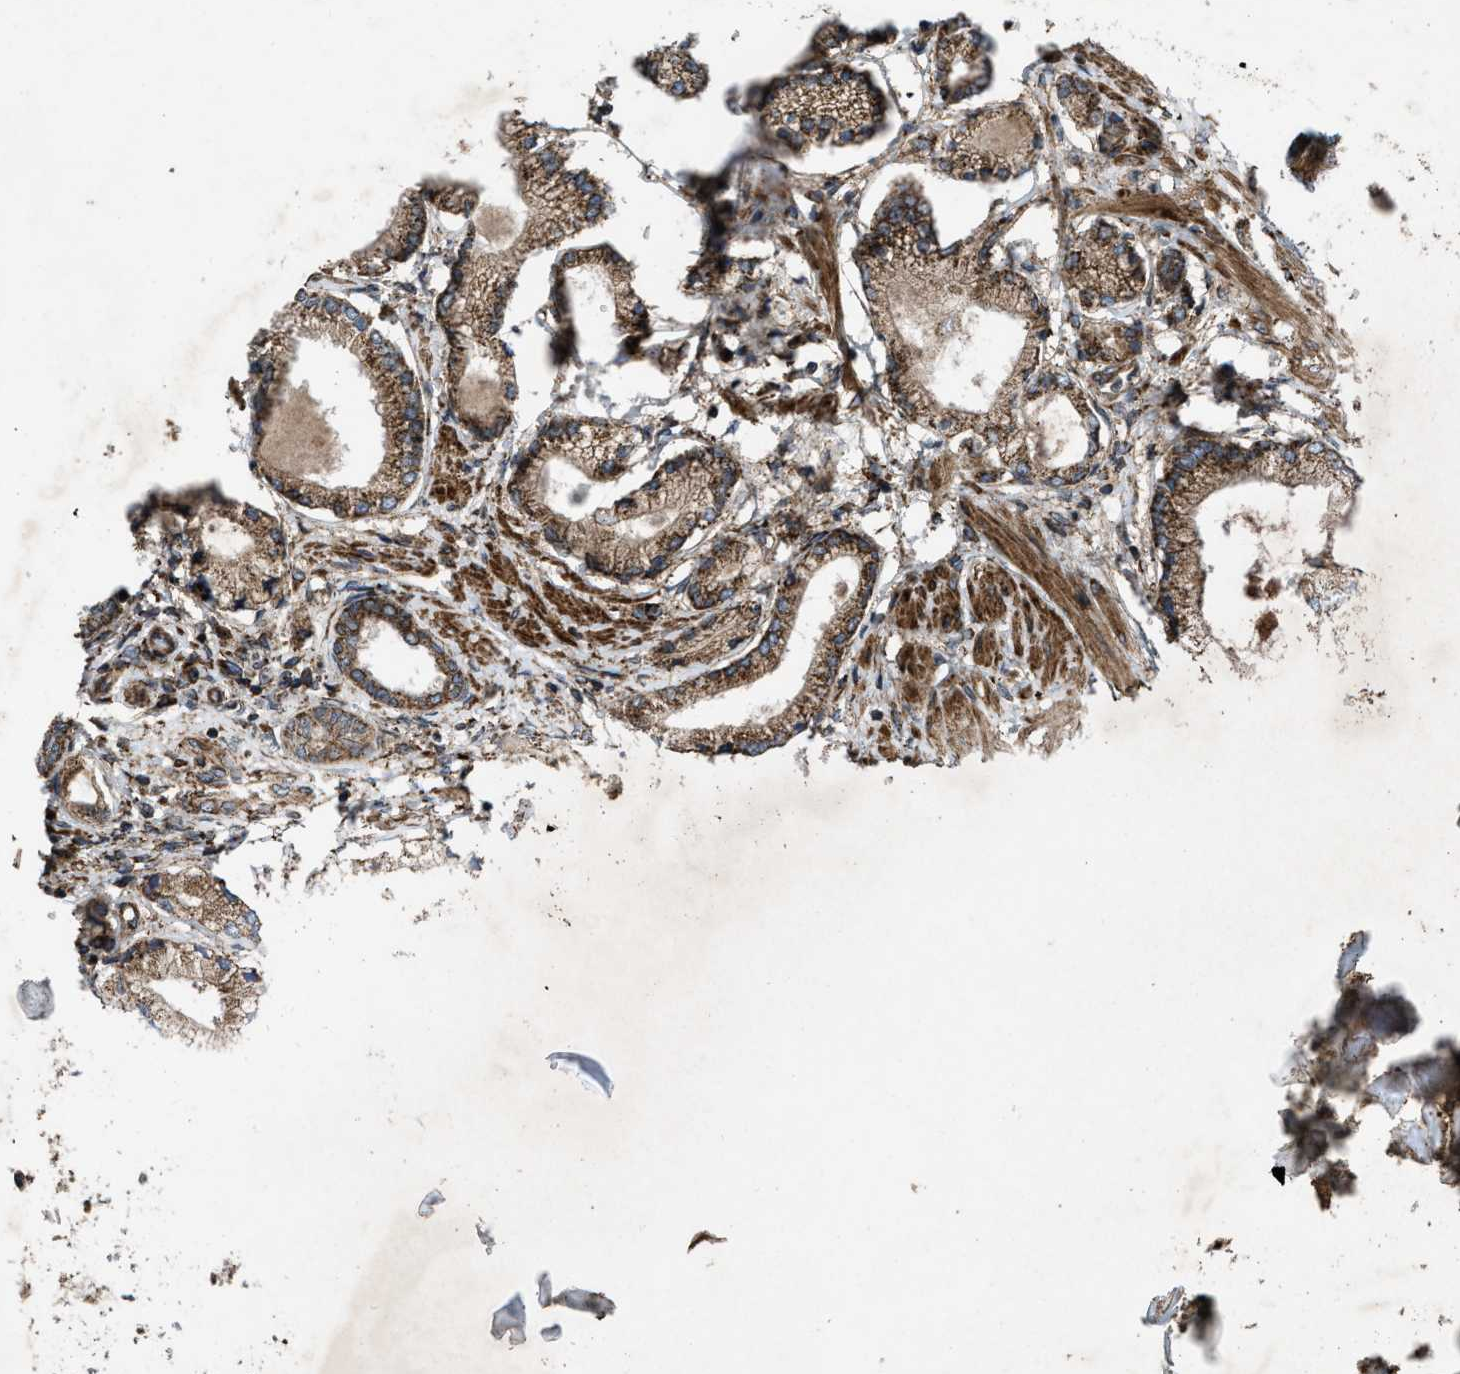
{"staining": {"intensity": "strong", "quantity": ">75%", "location": "cytoplasmic/membranous"}, "tissue": "prostate cancer", "cell_type": "Tumor cells", "image_type": "cancer", "snomed": [{"axis": "morphology", "description": "Adenocarcinoma, Low grade"}, {"axis": "topography", "description": "Prostate"}], "caption": "Prostate adenocarcinoma (low-grade) tissue demonstrates strong cytoplasmic/membranous positivity in about >75% of tumor cells, visualized by immunohistochemistry.", "gene": "PER3", "patient": {"sex": "male", "age": 63}}